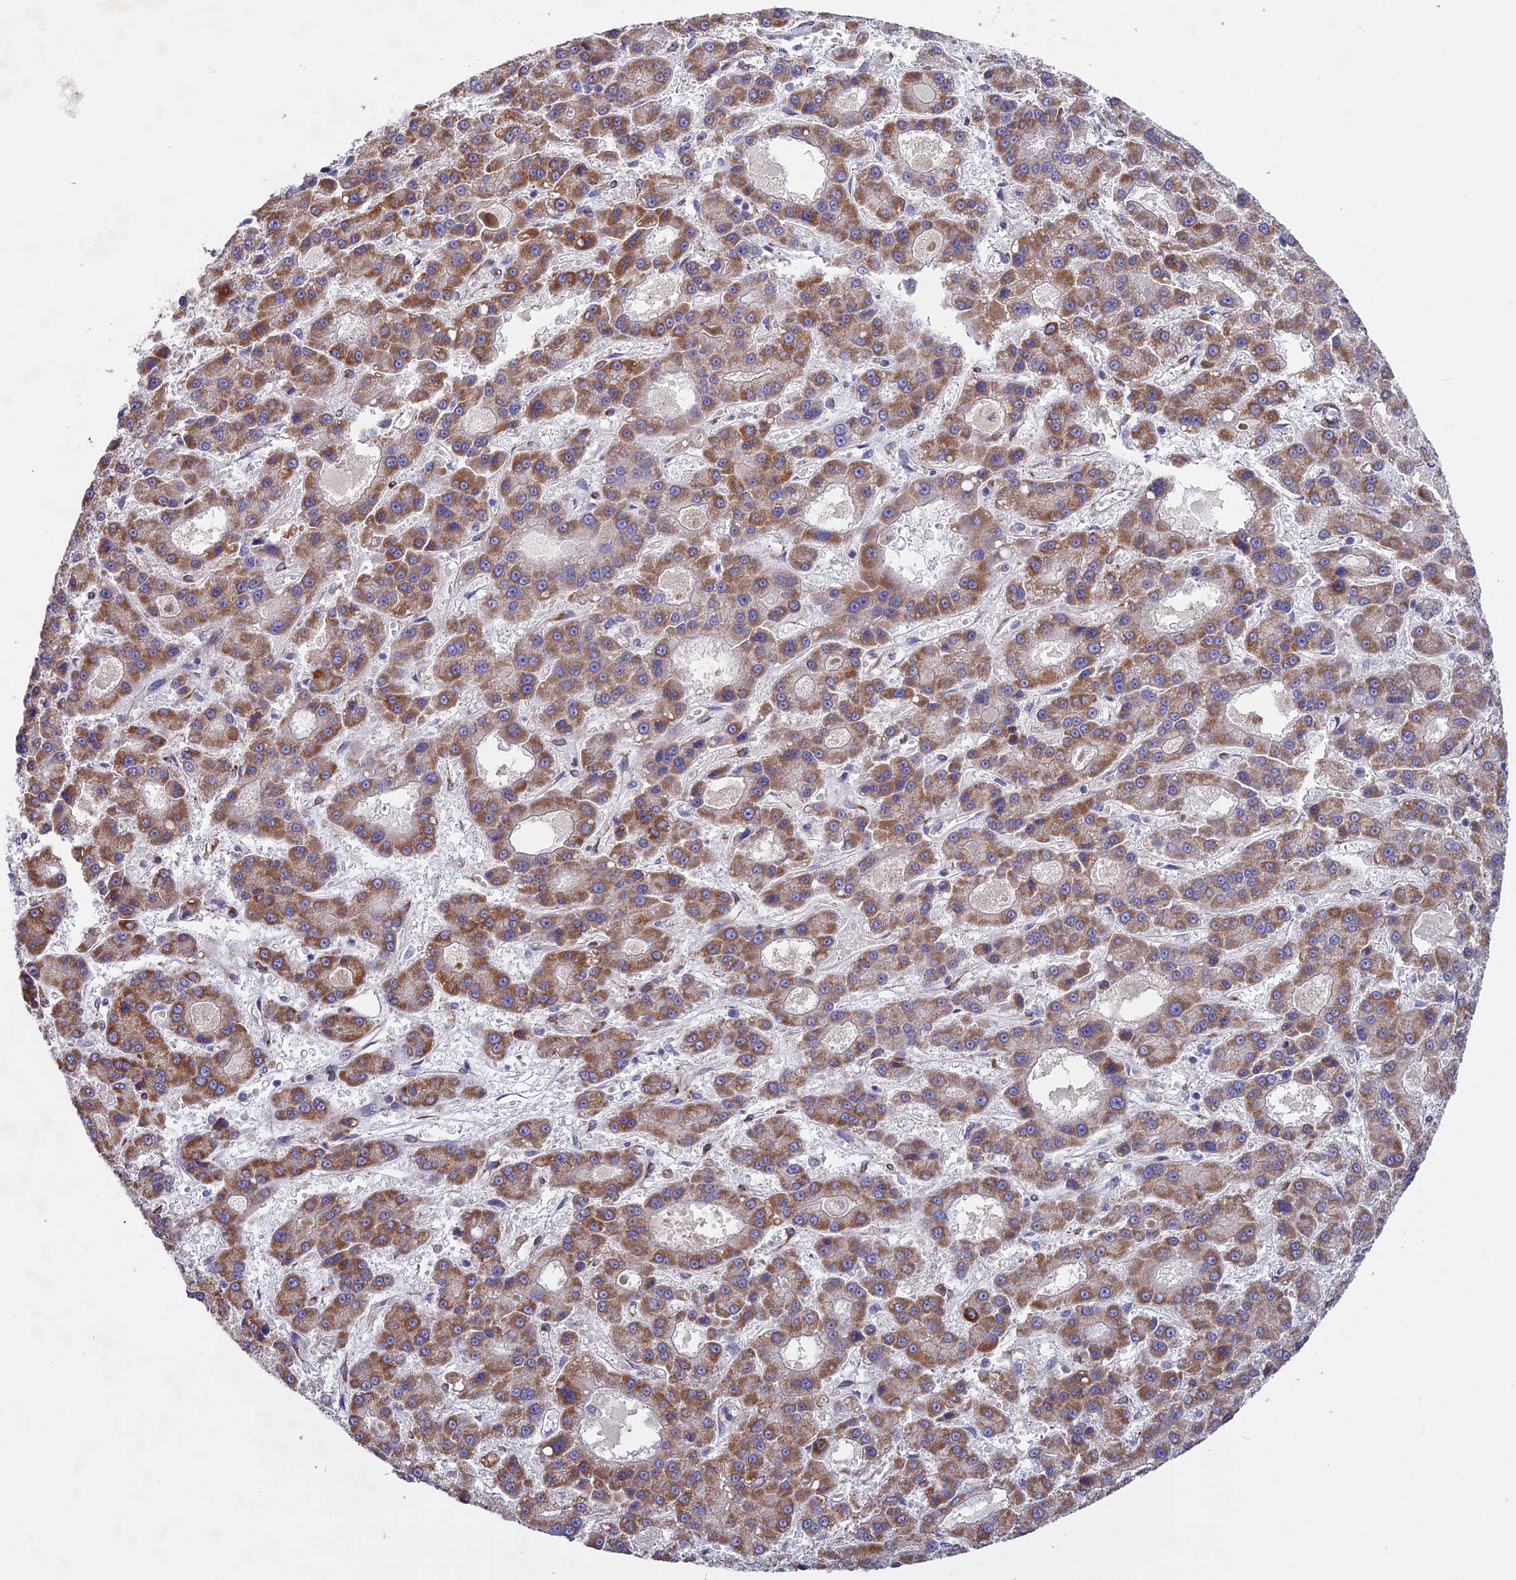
{"staining": {"intensity": "moderate", "quantity": ">75%", "location": "cytoplasmic/membranous"}, "tissue": "liver cancer", "cell_type": "Tumor cells", "image_type": "cancer", "snomed": [{"axis": "morphology", "description": "Carcinoma, Hepatocellular, NOS"}, {"axis": "topography", "description": "Liver"}], "caption": "Immunohistochemistry histopathology image of neoplastic tissue: hepatocellular carcinoma (liver) stained using immunohistochemistry reveals medium levels of moderate protein expression localized specifically in the cytoplasmic/membranous of tumor cells, appearing as a cytoplasmic/membranous brown color.", "gene": "ETFDH", "patient": {"sex": "male", "age": 70}}